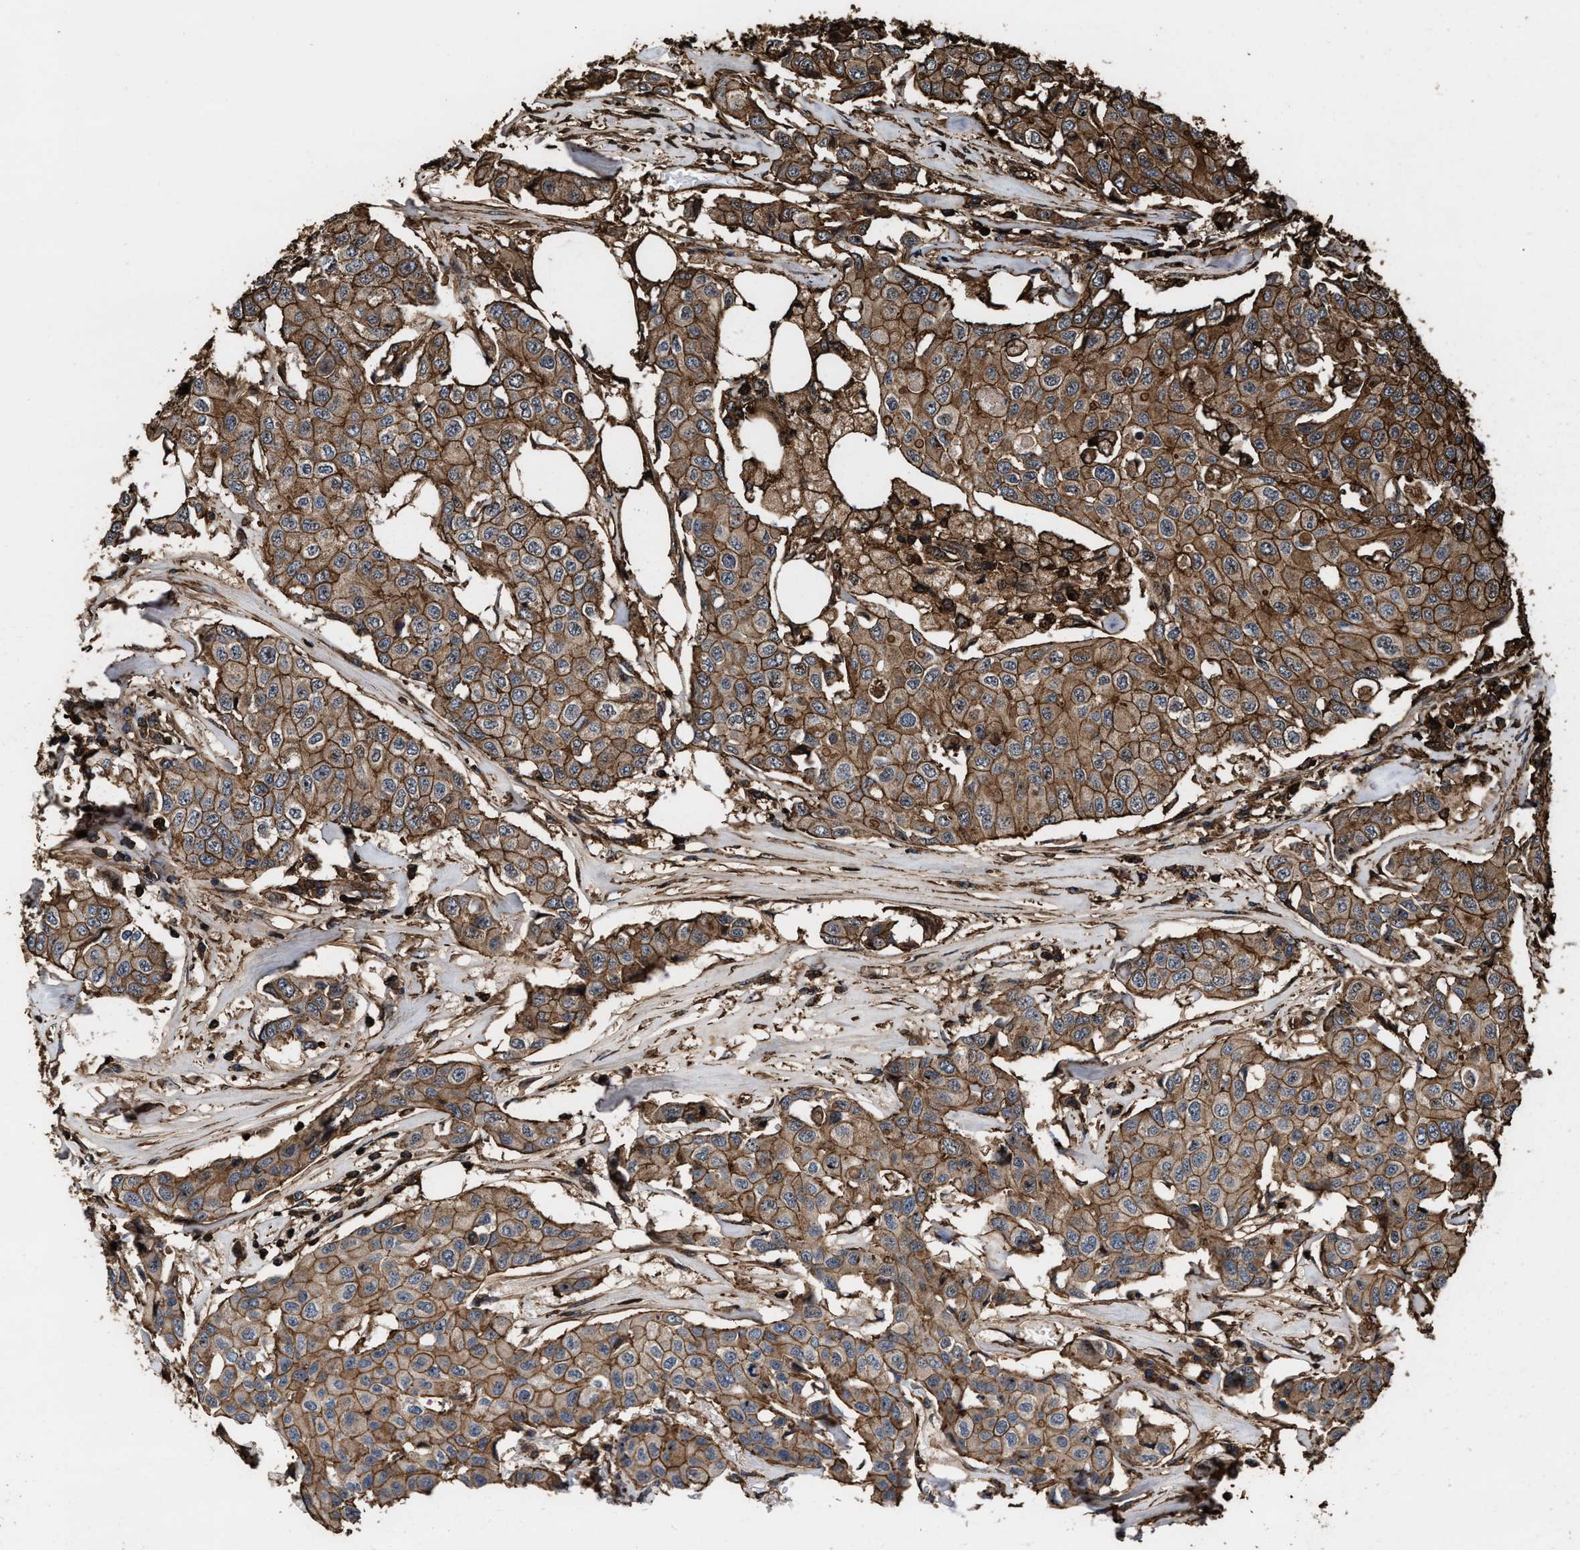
{"staining": {"intensity": "moderate", "quantity": ">75%", "location": "cytoplasmic/membranous"}, "tissue": "breast cancer", "cell_type": "Tumor cells", "image_type": "cancer", "snomed": [{"axis": "morphology", "description": "Duct carcinoma"}, {"axis": "topography", "description": "Breast"}], "caption": "This photomicrograph displays IHC staining of human breast cancer, with medium moderate cytoplasmic/membranous positivity in approximately >75% of tumor cells.", "gene": "KBTBD2", "patient": {"sex": "female", "age": 80}}